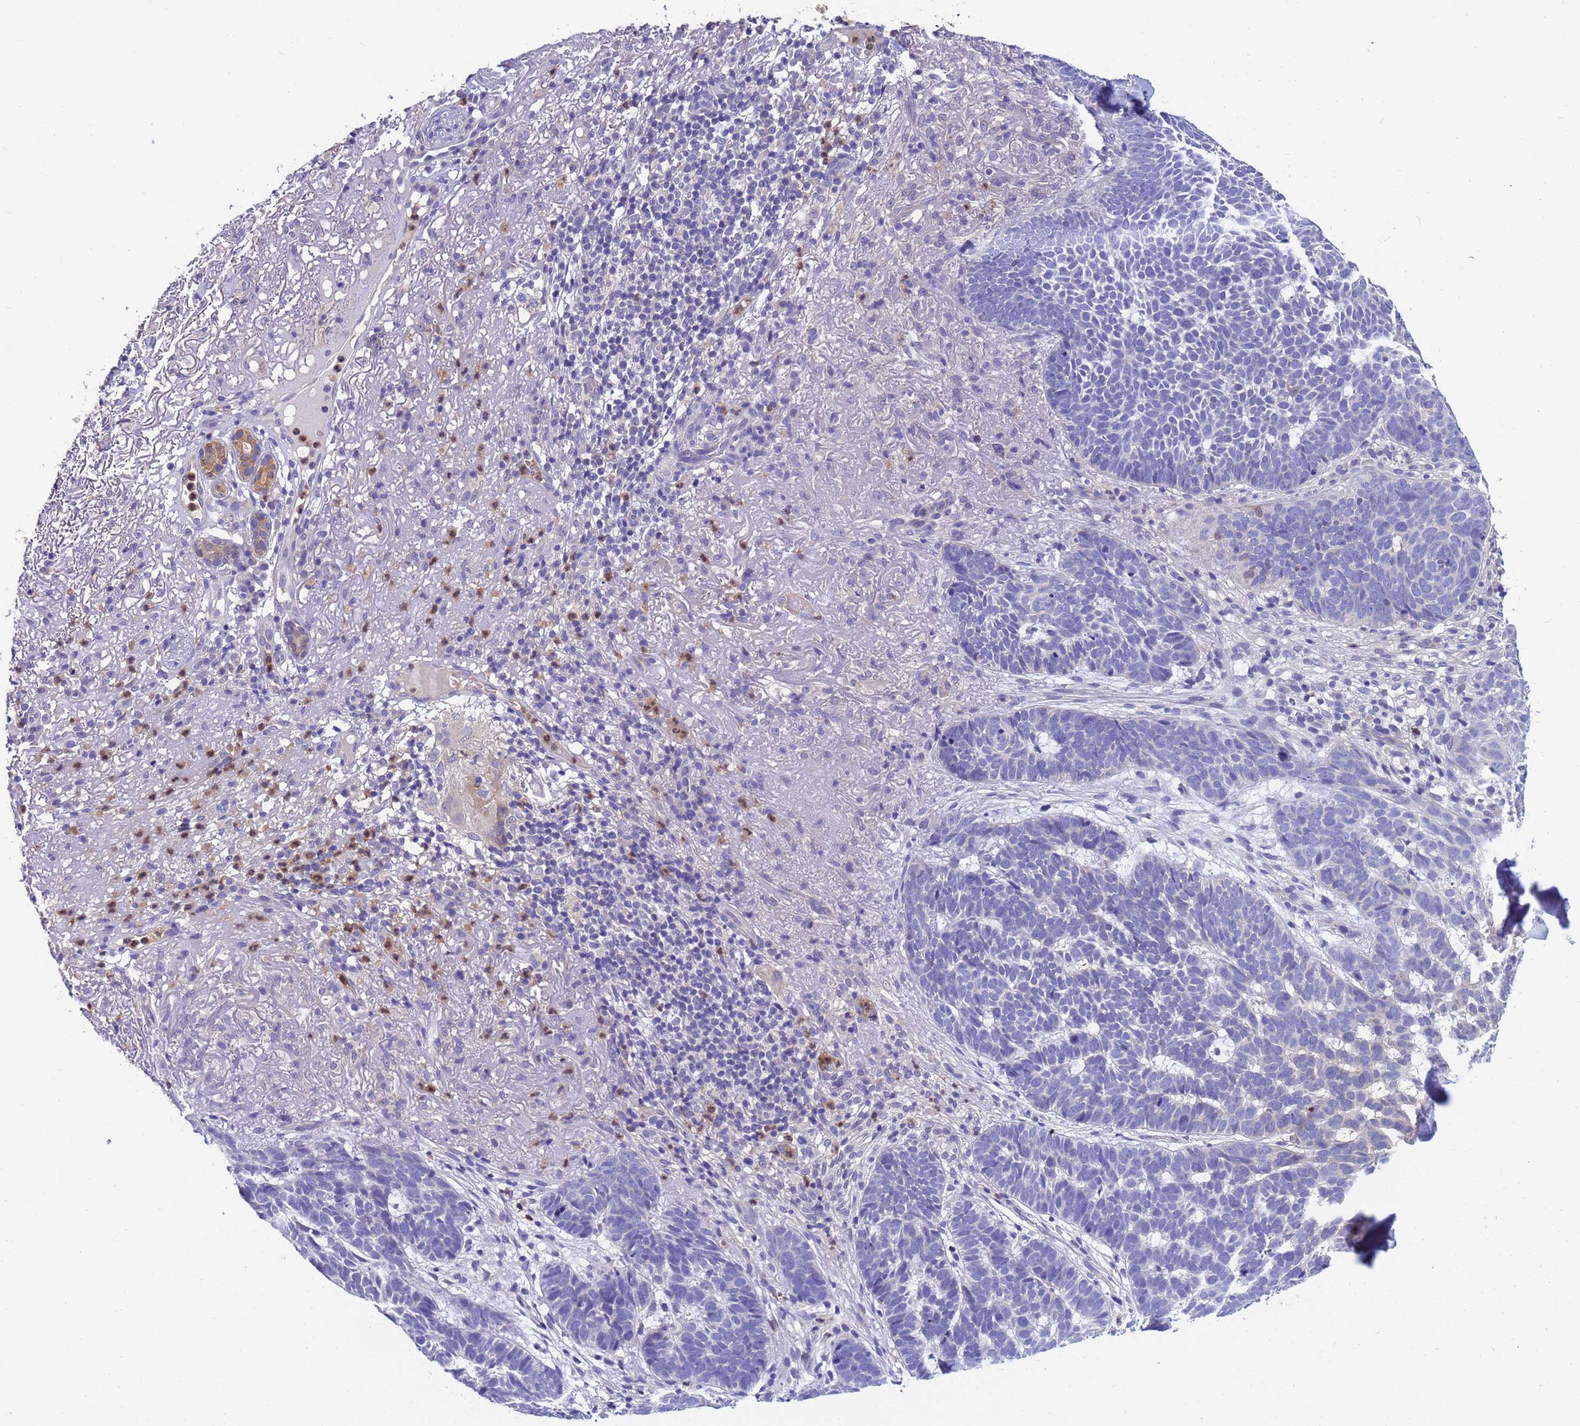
{"staining": {"intensity": "negative", "quantity": "none", "location": "none"}, "tissue": "skin cancer", "cell_type": "Tumor cells", "image_type": "cancer", "snomed": [{"axis": "morphology", "description": "Basal cell carcinoma"}, {"axis": "topography", "description": "Skin"}], "caption": "An IHC micrograph of skin basal cell carcinoma is shown. There is no staining in tumor cells of skin basal cell carcinoma.", "gene": "TTLL11", "patient": {"sex": "female", "age": 78}}